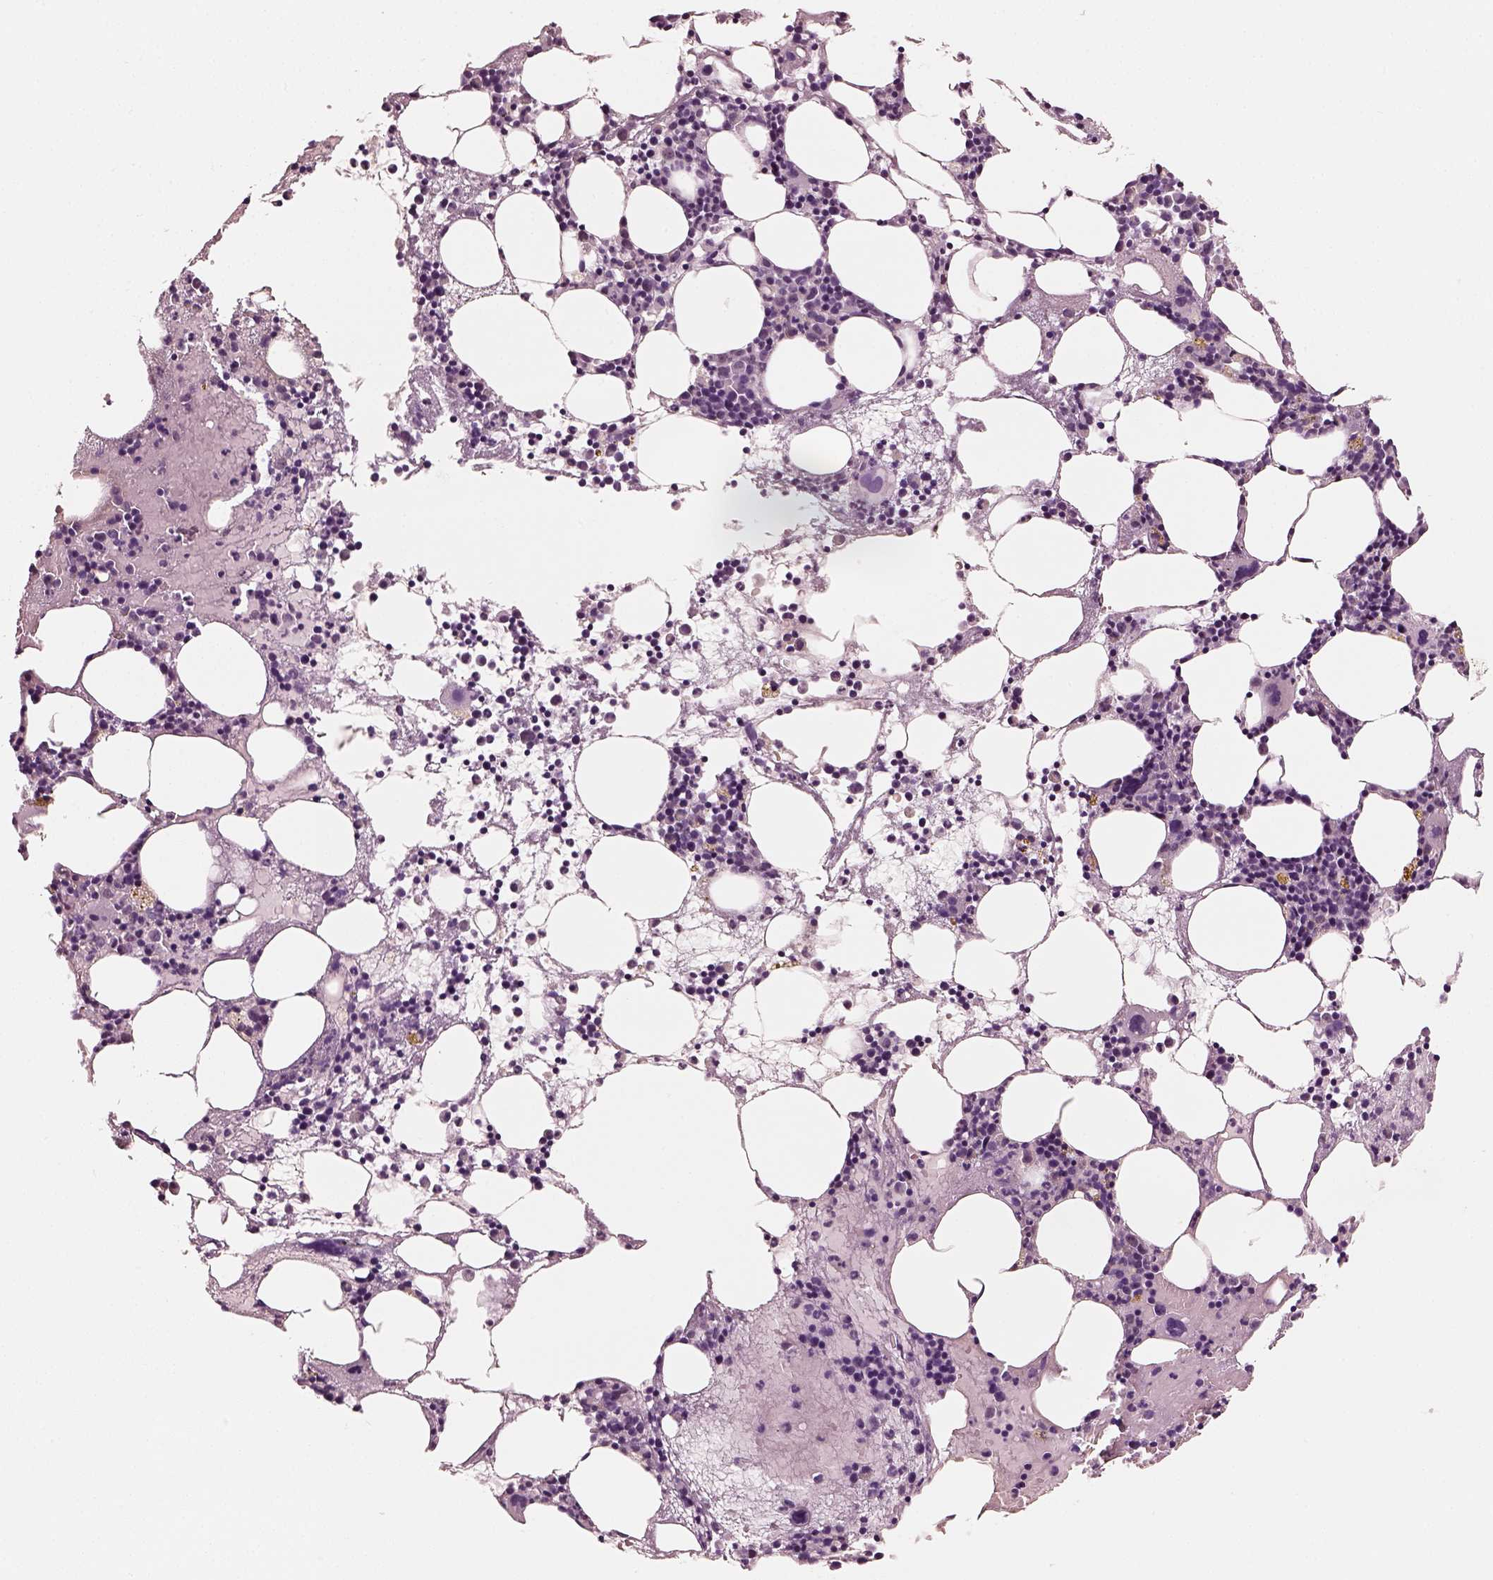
{"staining": {"intensity": "weak", "quantity": "<25%", "location": "cytoplasmic/membranous"}, "tissue": "bone marrow", "cell_type": "Hematopoietic cells", "image_type": "normal", "snomed": [{"axis": "morphology", "description": "Normal tissue, NOS"}, {"axis": "topography", "description": "Bone marrow"}], "caption": "Bone marrow stained for a protein using immunohistochemistry (IHC) displays no staining hematopoietic cells.", "gene": "ELSPBP1", "patient": {"sex": "male", "age": 54}}